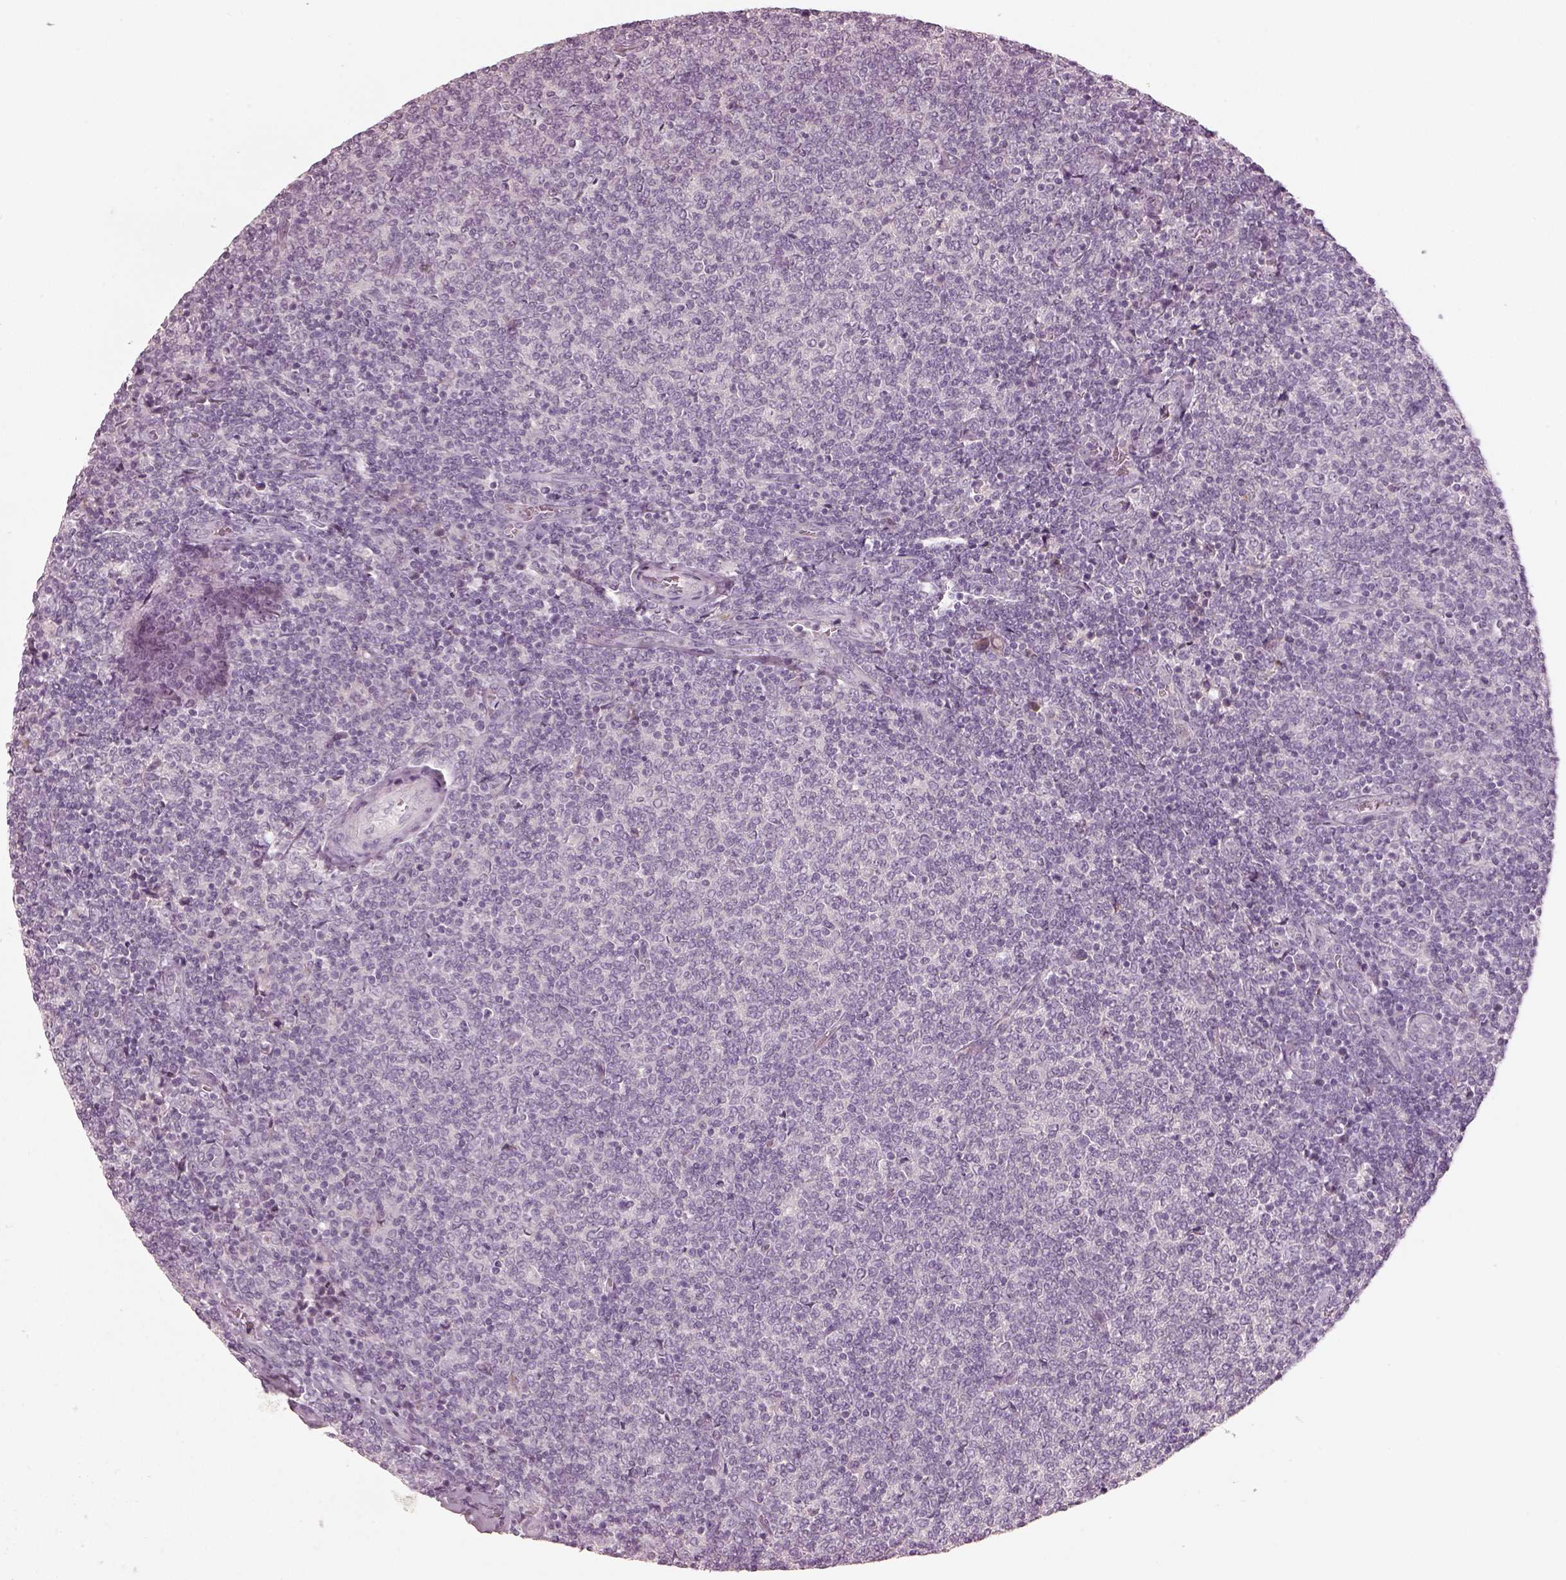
{"staining": {"intensity": "negative", "quantity": "none", "location": "none"}, "tissue": "lymphoma", "cell_type": "Tumor cells", "image_type": "cancer", "snomed": [{"axis": "morphology", "description": "Malignant lymphoma, non-Hodgkin's type, Low grade"}, {"axis": "topography", "description": "Lymph node"}], "caption": "Tumor cells are negative for protein expression in human malignant lymphoma, non-Hodgkin's type (low-grade).", "gene": "SPATA6L", "patient": {"sex": "male", "age": 52}}